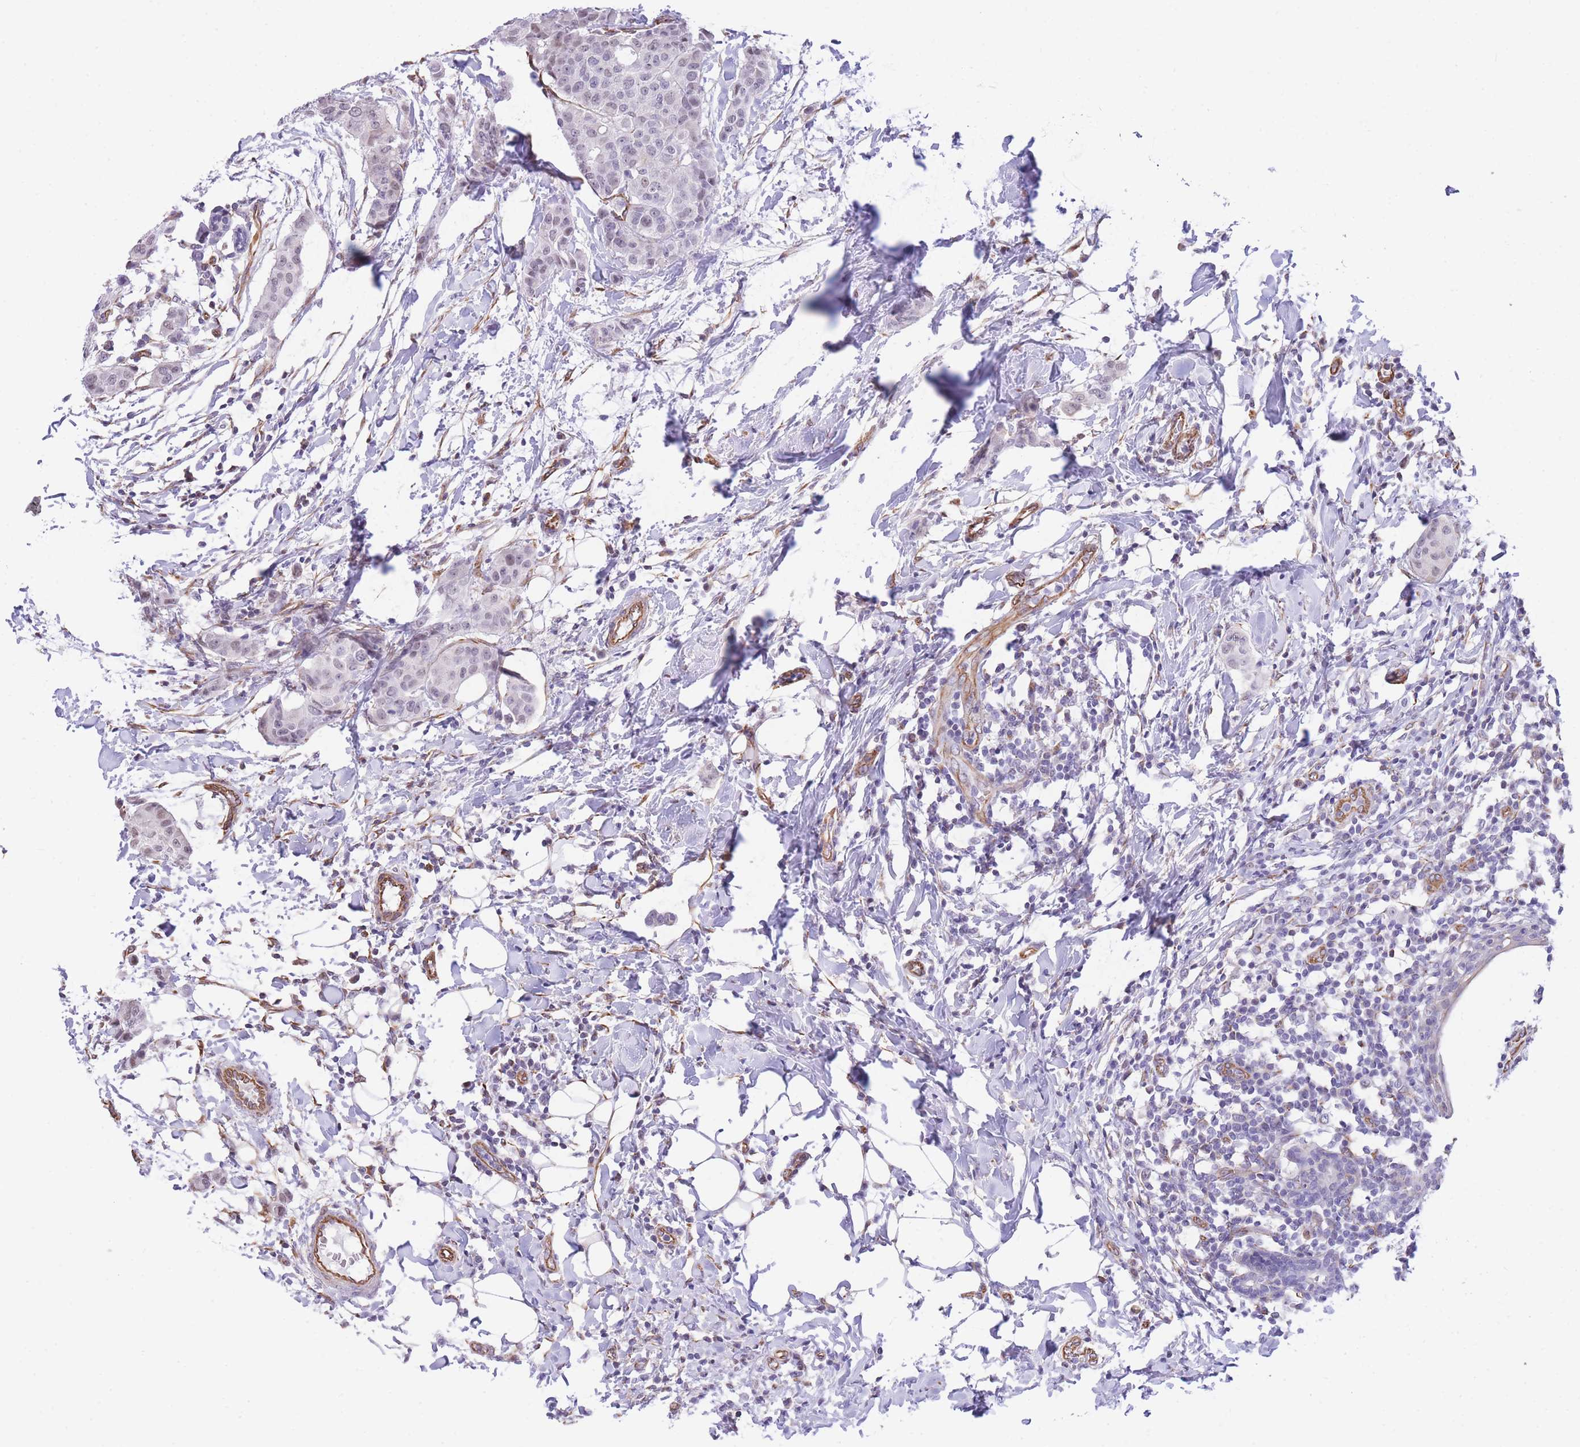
{"staining": {"intensity": "negative", "quantity": "none", "location": "none"}, "tissue": "breast cancer", "cell_type": "Tumor cells", "image_type": "cancer", "snomed": [{"axis": "morphology", "description": "Duct carcinoma"}, {"axis": "topography", "description": "Breast"}], "caption": "IHC image of neoplastic tissue: breast cancer (invasive ductal carcinoma) stained with DAB (3,3'-diaminobenzidine) exhibits no significant protein staining in tumor cells.", "gene": "PSG8", "patient": {"sex": "female", "age": 40}}